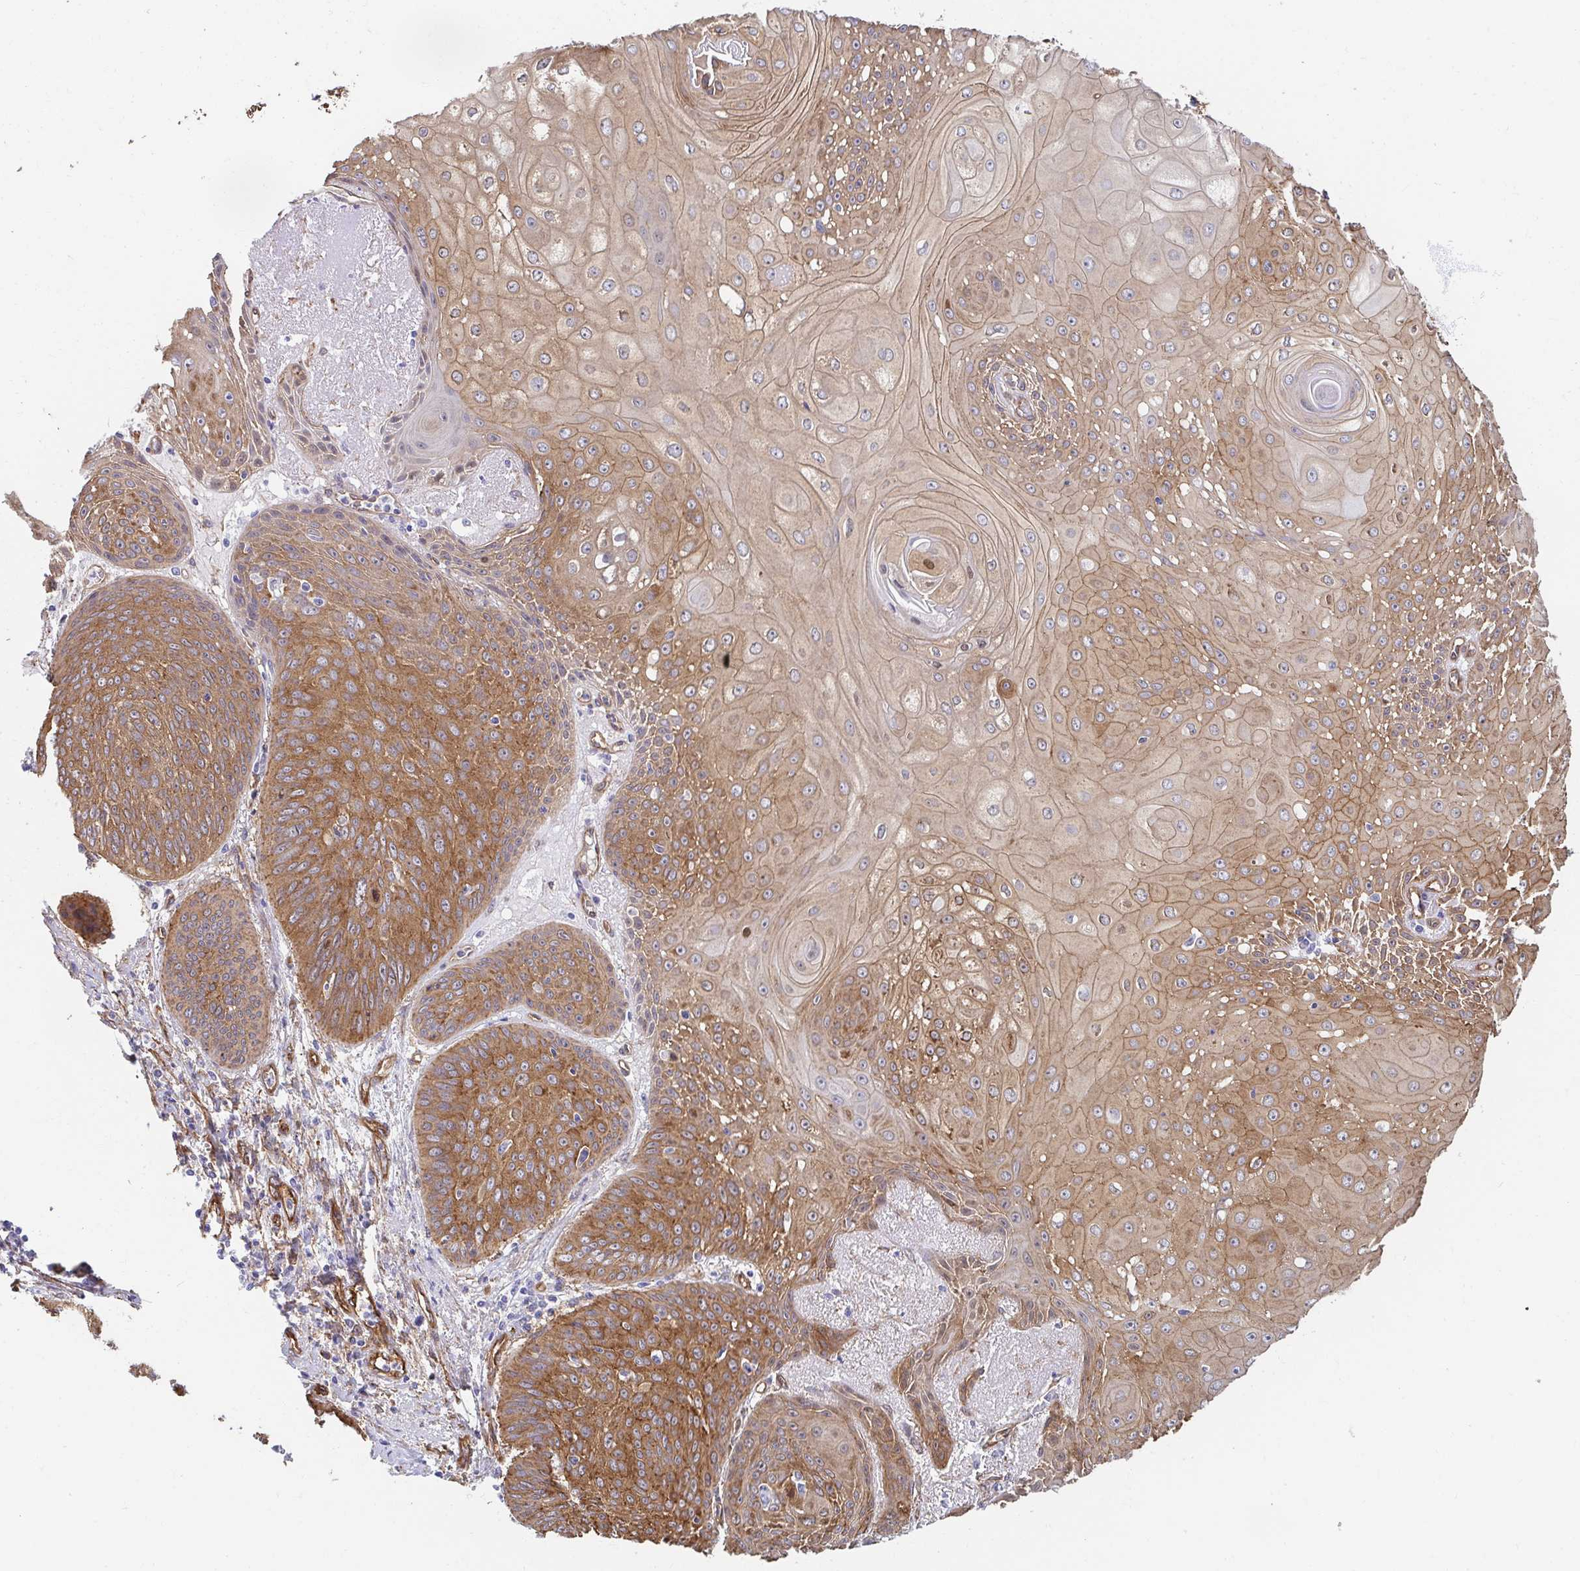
{"staining": {"intensity": "moderate", "quantity": ">75%", "location": "cytoplasmic/membranous"}, "tissue": "lung cancer", "cell_type": "Tumor cells", "image_type": "cancer", "snomed": [{"axis": "morphology", "description": "Squamous cell carcinoma, NOS"}, {"axis": "topography", "description": "Lung"}], "caption": "A brown stain highlights moderate cytoplasmic/membranous expression of a protein in human lung cancer tumor cells.", "gene": "CTTN", "patient": {"sex": "male", "age": 74}}